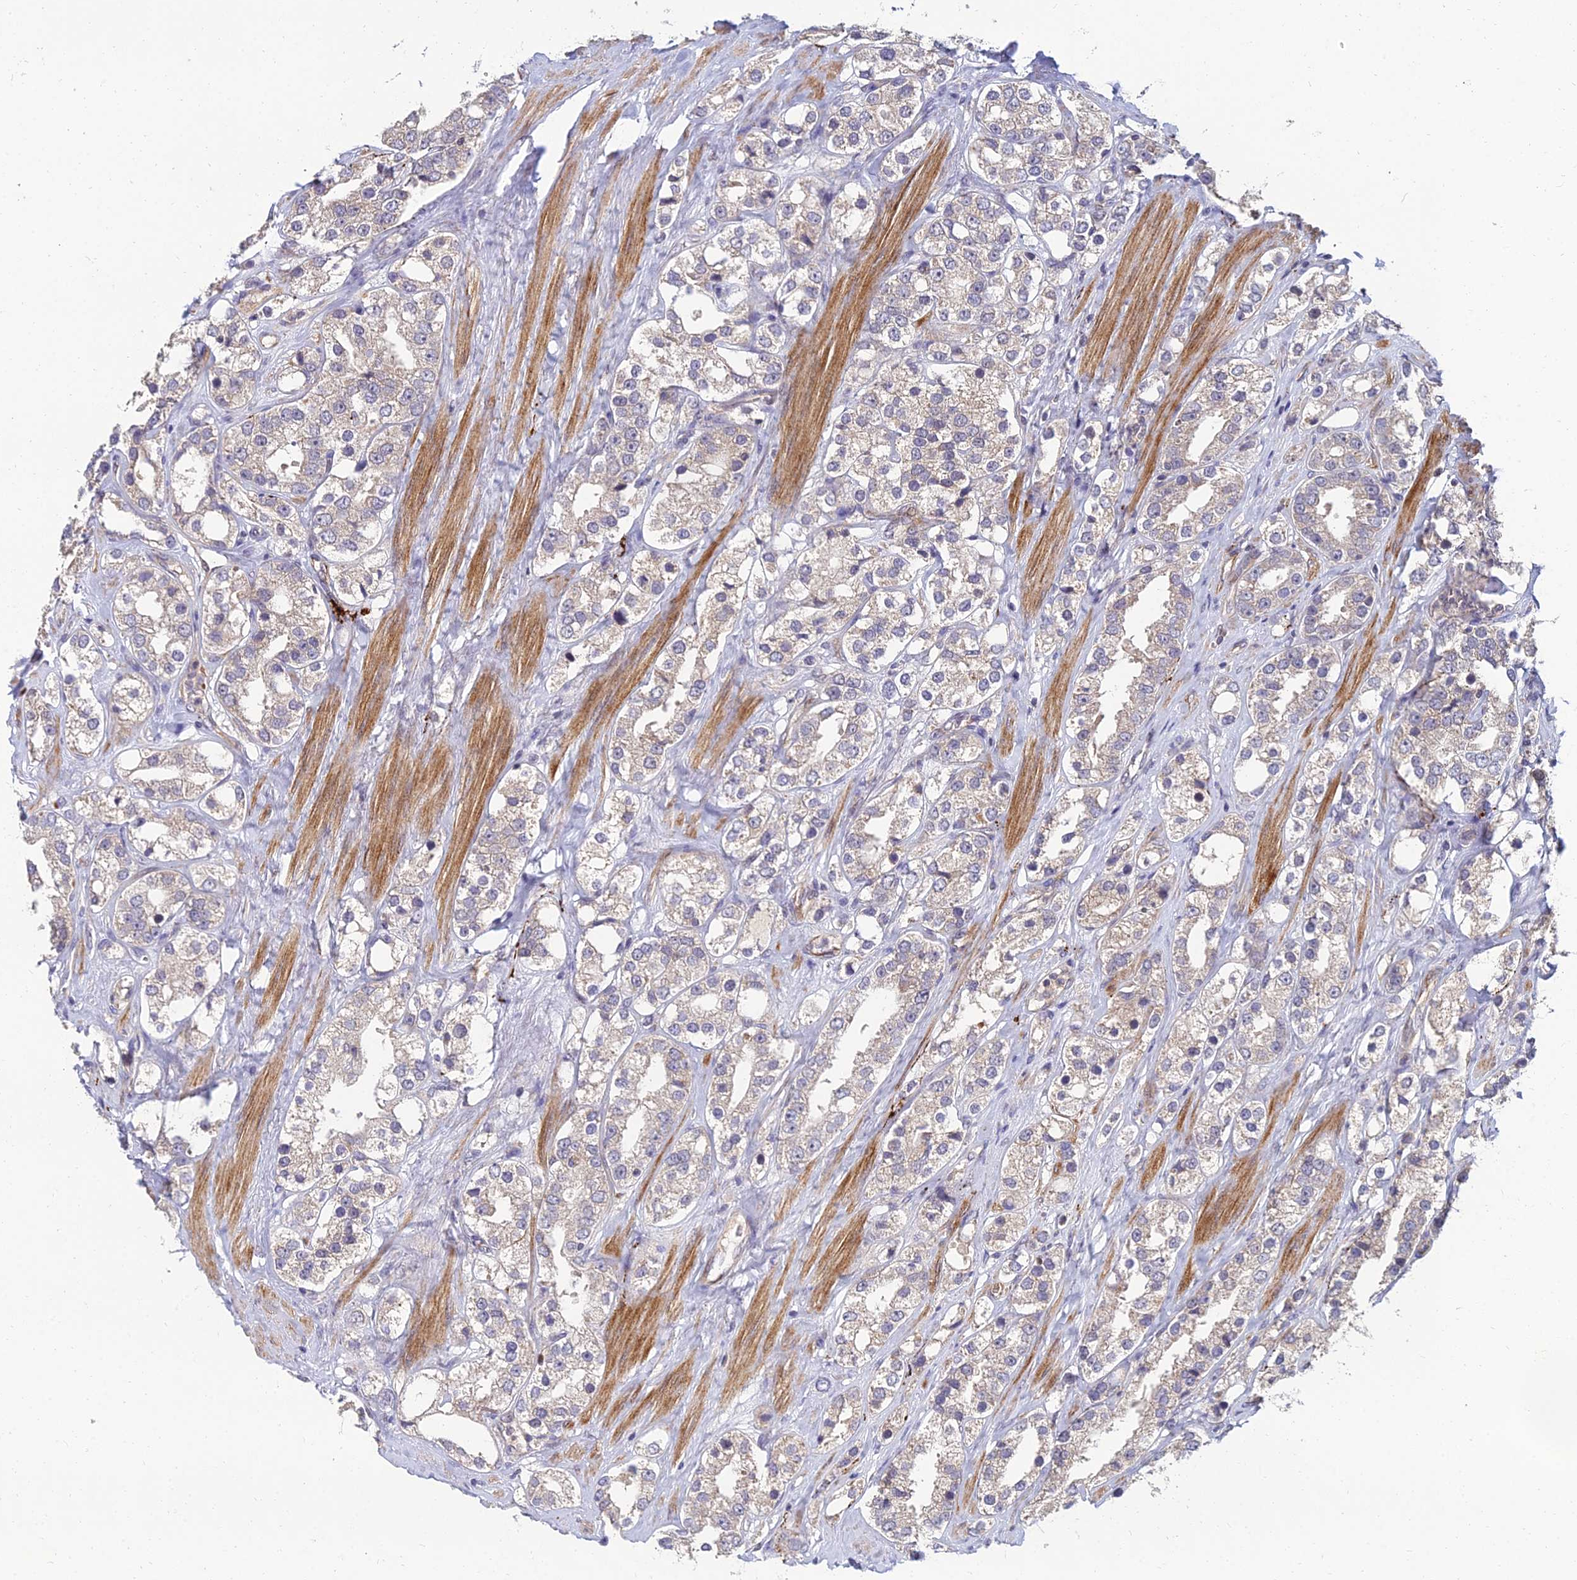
{"staining": {"intensity": "weak", "quantity": "<25%", "location": "cytoplasmic/membranous"}, "tissue": "prostate cancer", "cell_type": "Tumor cells", "image_type": "cancer", "snomed": [{"axis": "morphology", "description": "Adenocarcinoma, NOS"}, {"axis": "topography", "description": "Prostate"}], "caption": "This is an IHC histopathology image of human prostate cancer. There is no staining in tumor cells.", "gene": "NPY", "patient": {"sex": "male", "age": 79}}